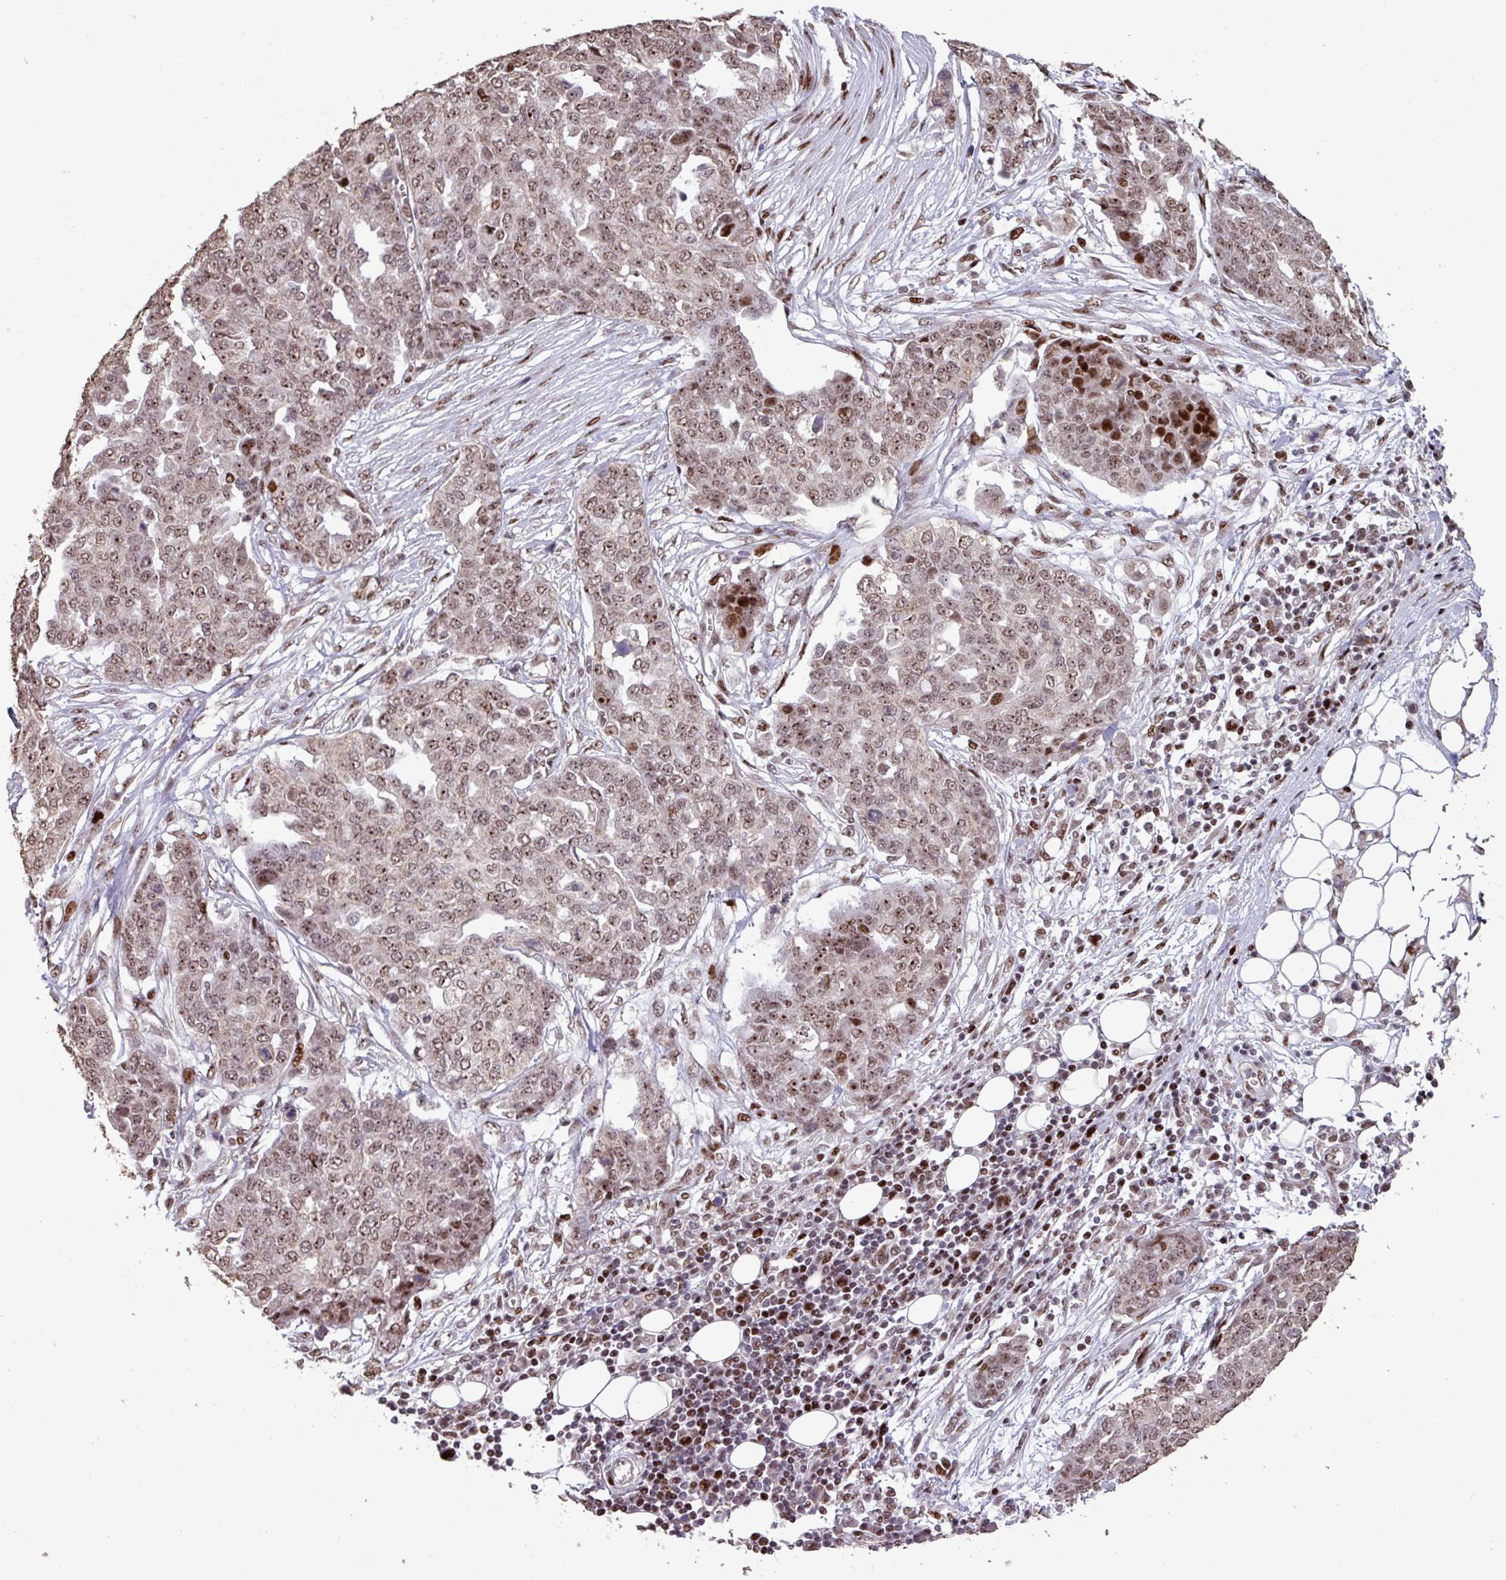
{"staining": {"intensity": "moderate", "quantity": "25%-75%", "location": "nuclear"}, "tissue": "ovarian cancer", "cell_type": "Tumor cells", "image_type": "cancer", "snomed": [{"axis": "morphology", "description": "Cystadenocarcinoma, serous, NOS"}, {"axis": "topography", "description": "Soft tissue"}, {"axis": "topography", "description": "Ovary"}], "caption": "Ovarian cancer tissue displays moderate nuclear positivity in about 25%-75% of tumor cells Nuclei are stained in blue.", "gene": "ZNF709", "patient": {"sex": "female", "age": 57}}